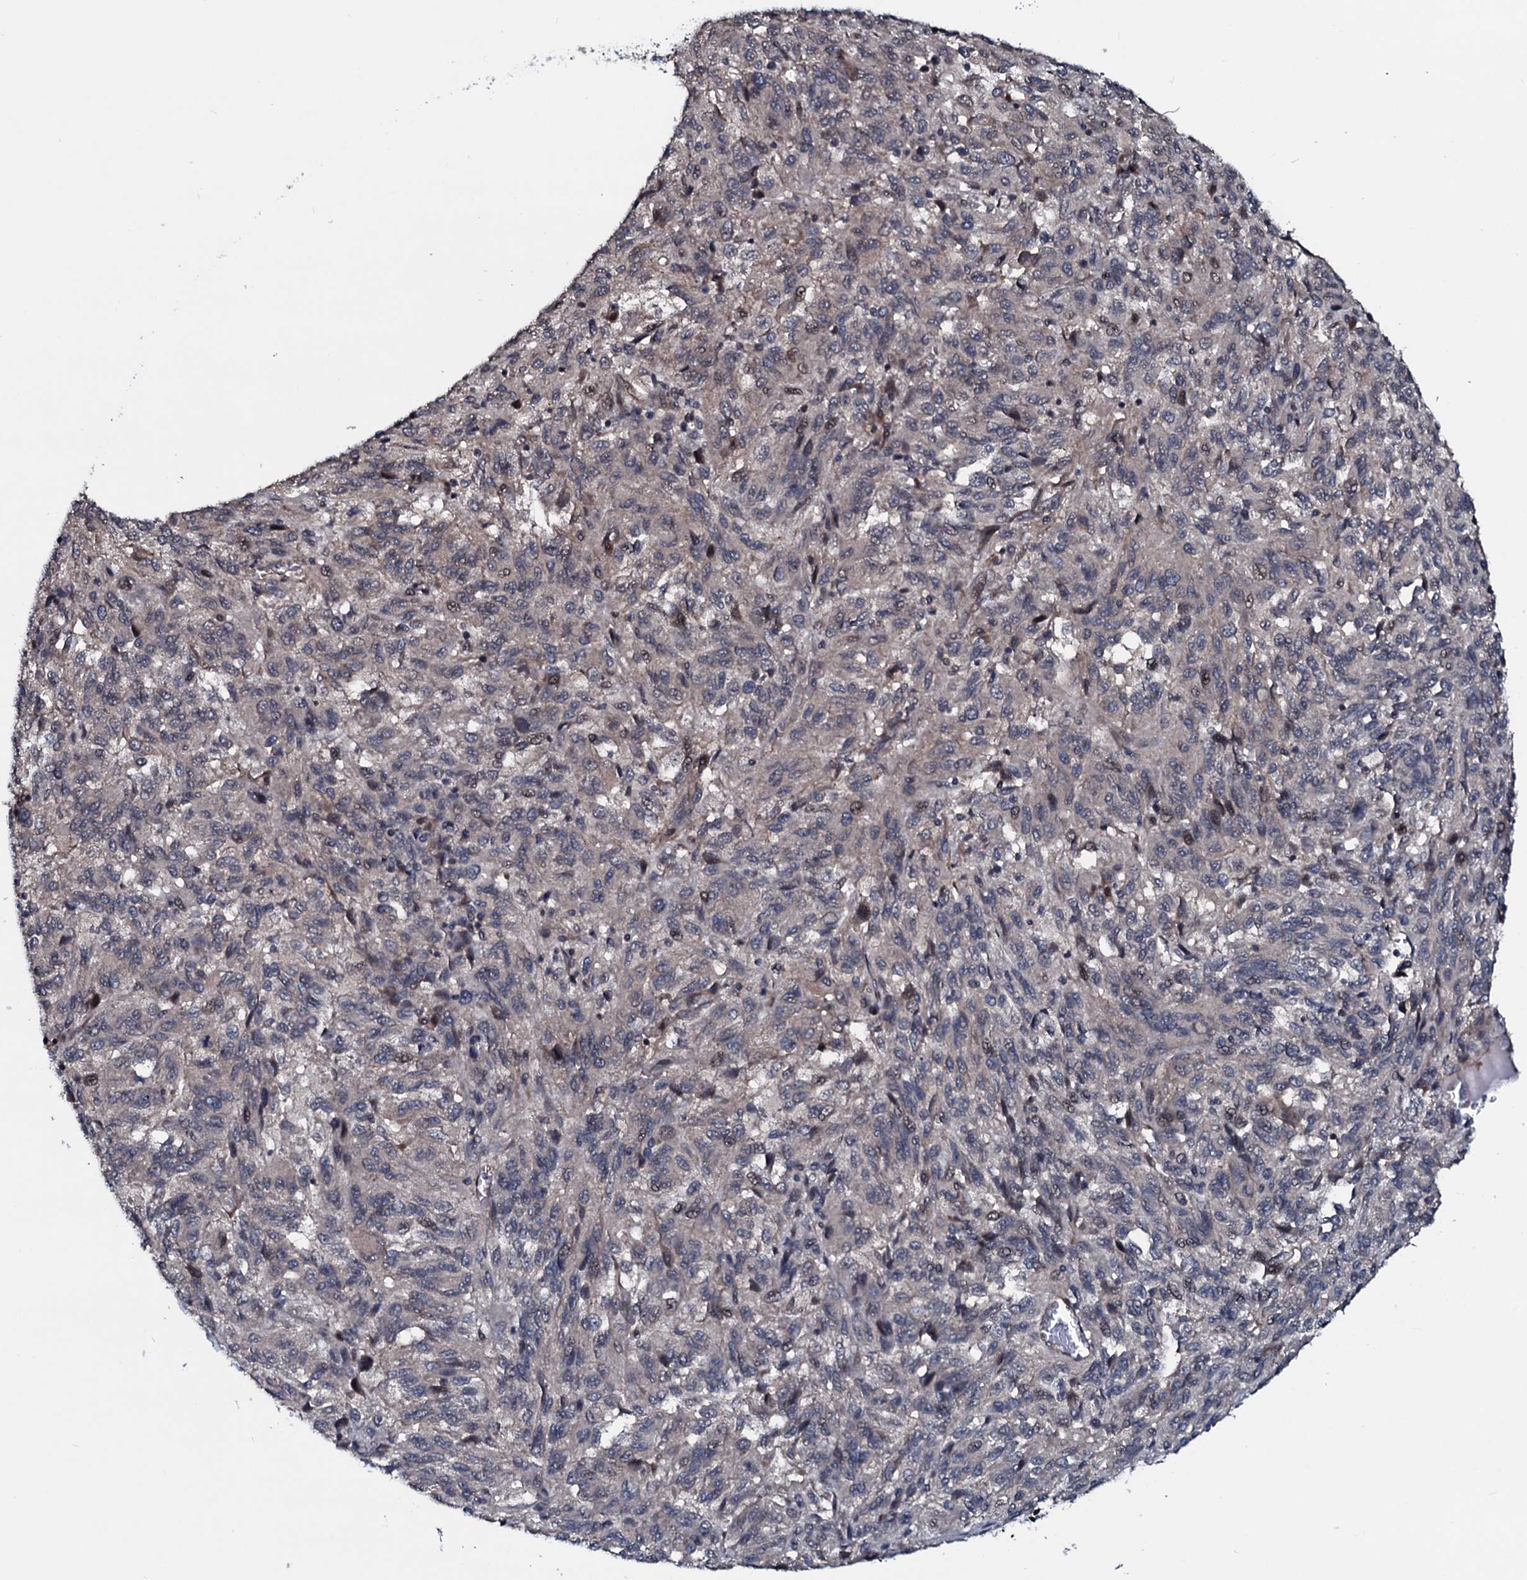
{"staining": {"intensity": "weak", "quantity": "<25%", "location": "nuclear"}, "tissue": "melanoma", "cell_type": "Tumor cells", "image_type": "cancer", "snomed": [{"axis": "morphology", "description": "Malignant melanoma, Metastatic site"}, {"axis": "topography", "description": "Lung"}], "caption": "This is a photomicrograph of immunohistochemistry staining of malignant melanoma (metastatic site), which shows no expression in tumor cells. (Stains: DAB (3,3'-diaminobenzidine) immunohistochemistry with hematoxylin counter stain, Microscopy: brightfield microscopy at high magnification).", "gene": "OGFOD2", "patient": {"sex": "male", "age": 64}}